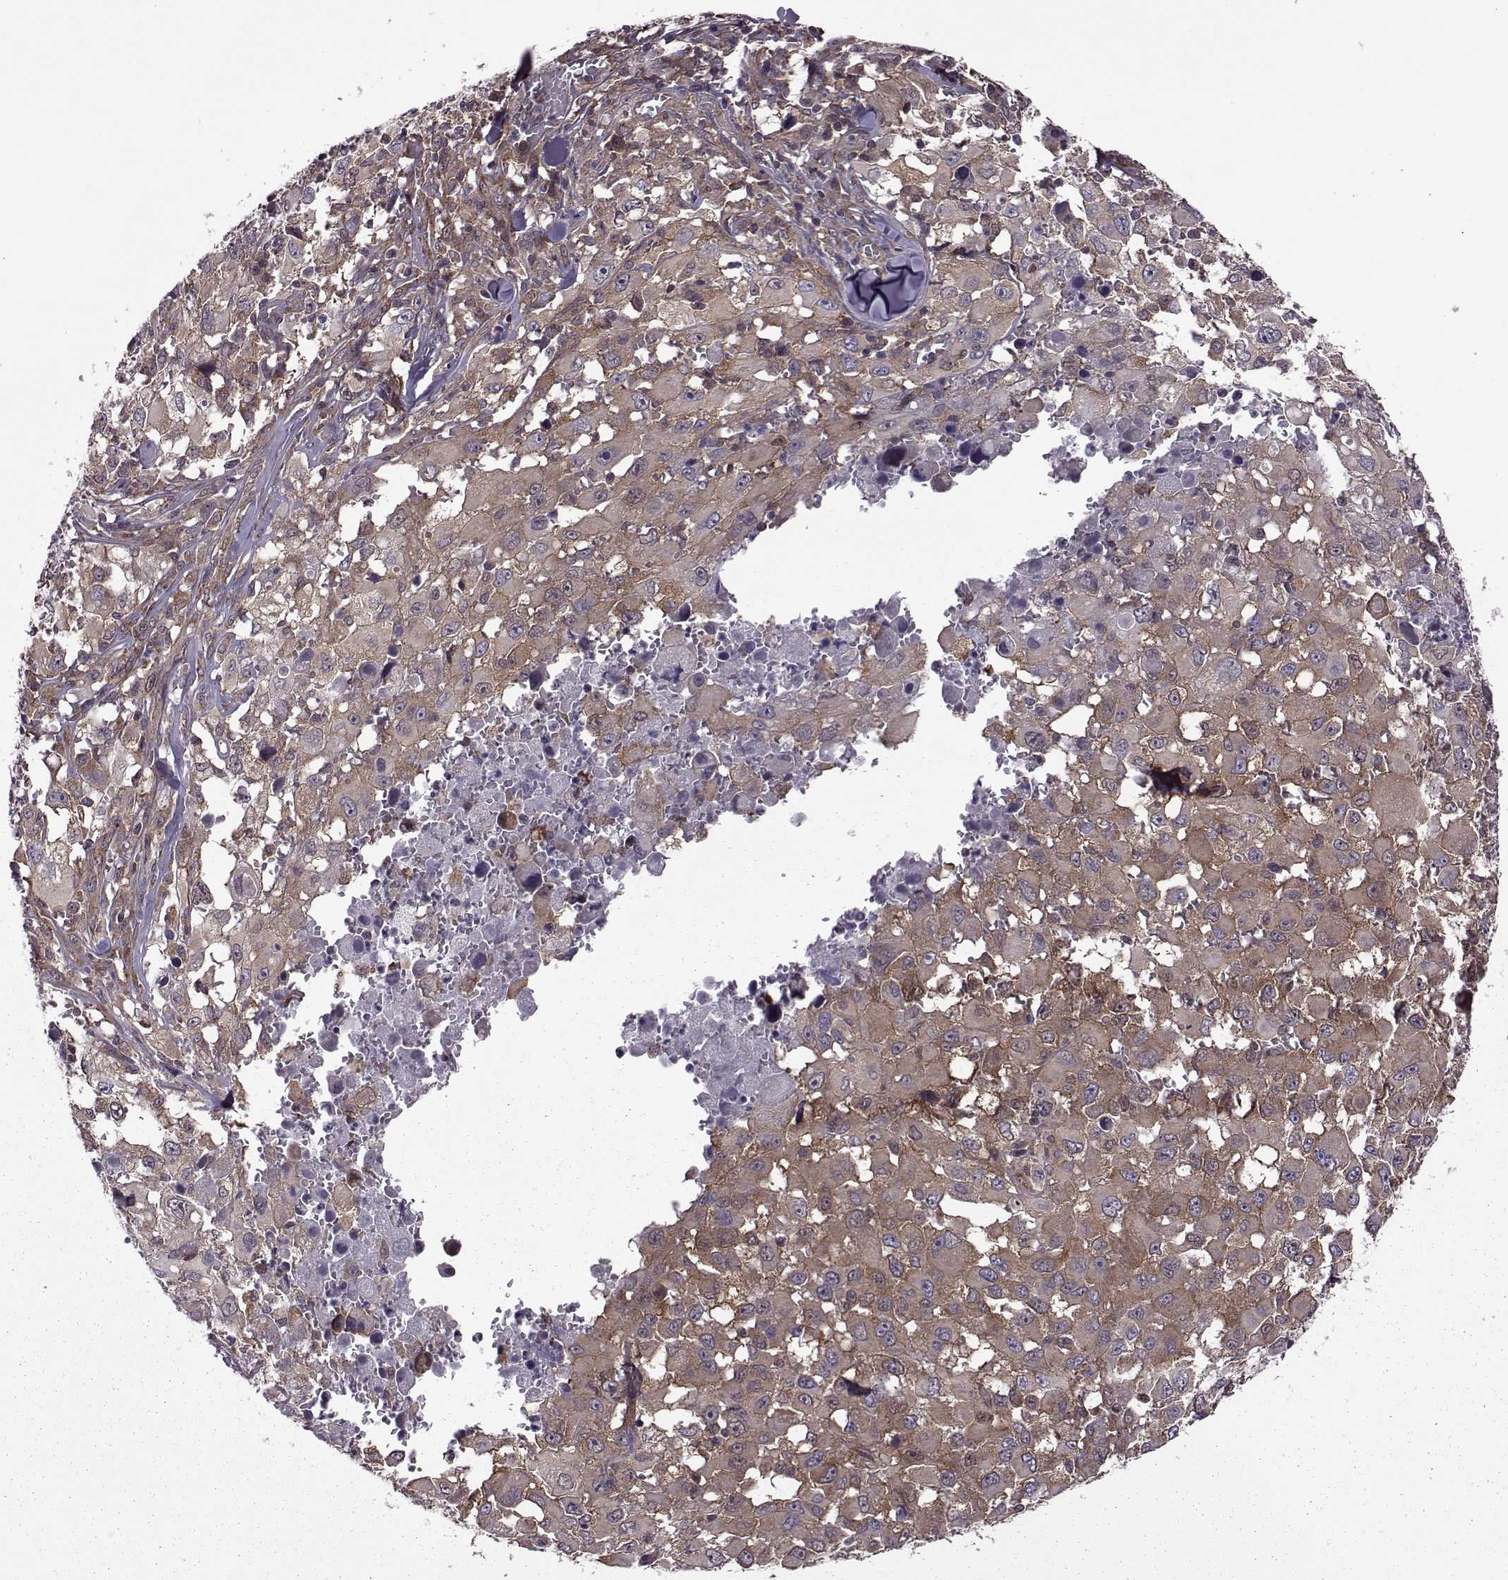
{"staining": {"intensity": "moderate", "quantity": ">75%", "location": "cytoplasmic/membranous"}, "tissue": "melanoma", "cell_type": "Tumor cells", "image_type": "cancer", "snomed": [{"axis": "morphology", "description": "Malignant melanoma, Metastatic site"}, {"axis": "topography", "description": "Lymph node"}], "caption": "A brown stain labels moderate cytoplasmic/membranous positivity of a protein in malignant melanoma (metastatic site) tumor cells.", "gene": "URI1", "patient": {"sex": "male", "age": 50}}